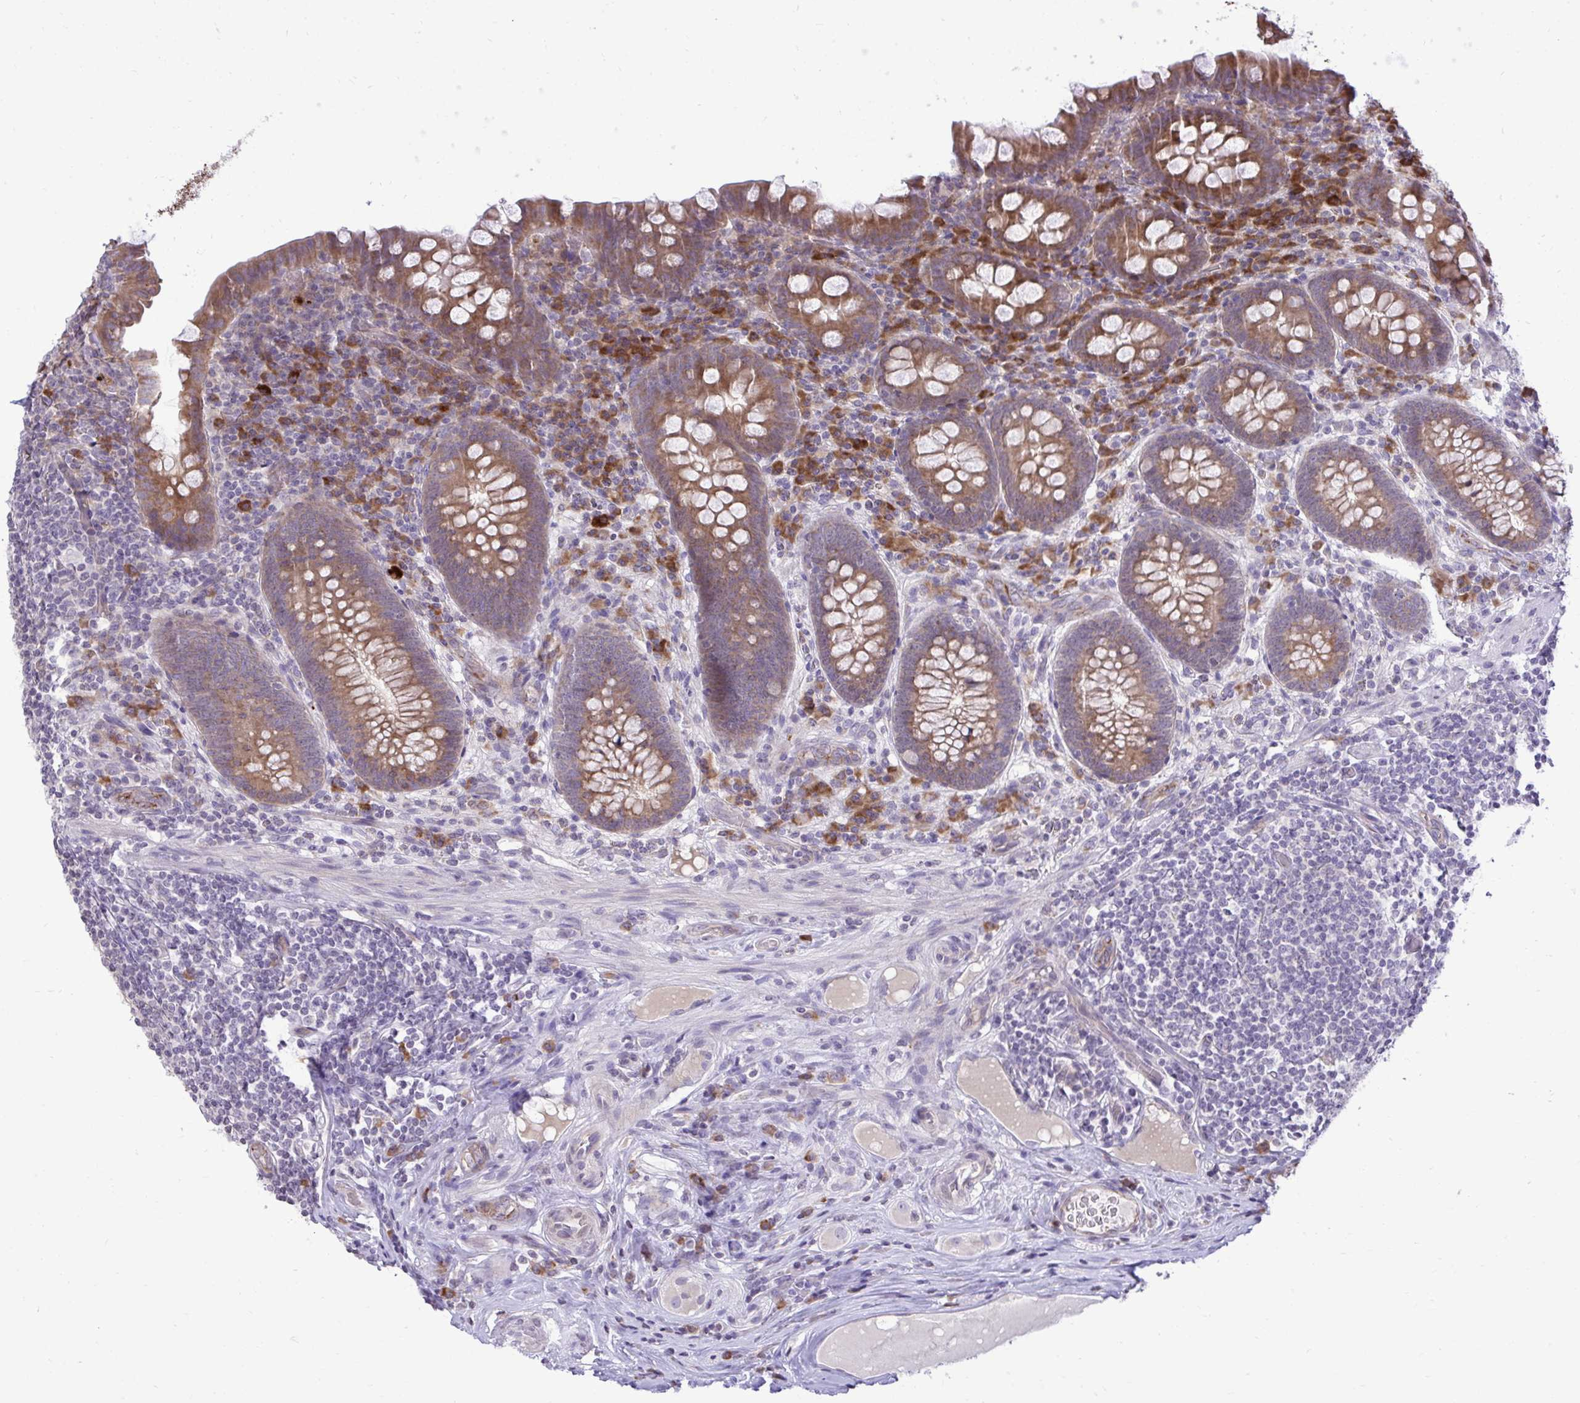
{"staining": {"intensity": "moderate", "quantity": ">75%", "location": "cytoplasmic/membranous"}, "tissue": "appendix", "cell_type": "Glandular cells", "image_type": "normal", "snomed": [{"axis": "morphology", "description": "Normal tissue, NOS"}, {"axis": "topography", "description": "Appendix"}], "caption": "Brown immunohistochemical staining in benign human appendix displays moderate cytoplasmic/membranous positivity in approximately >75% of glandular cells.", "gene": "METTL9", "patient": {"sex": "male", "age": 71}}